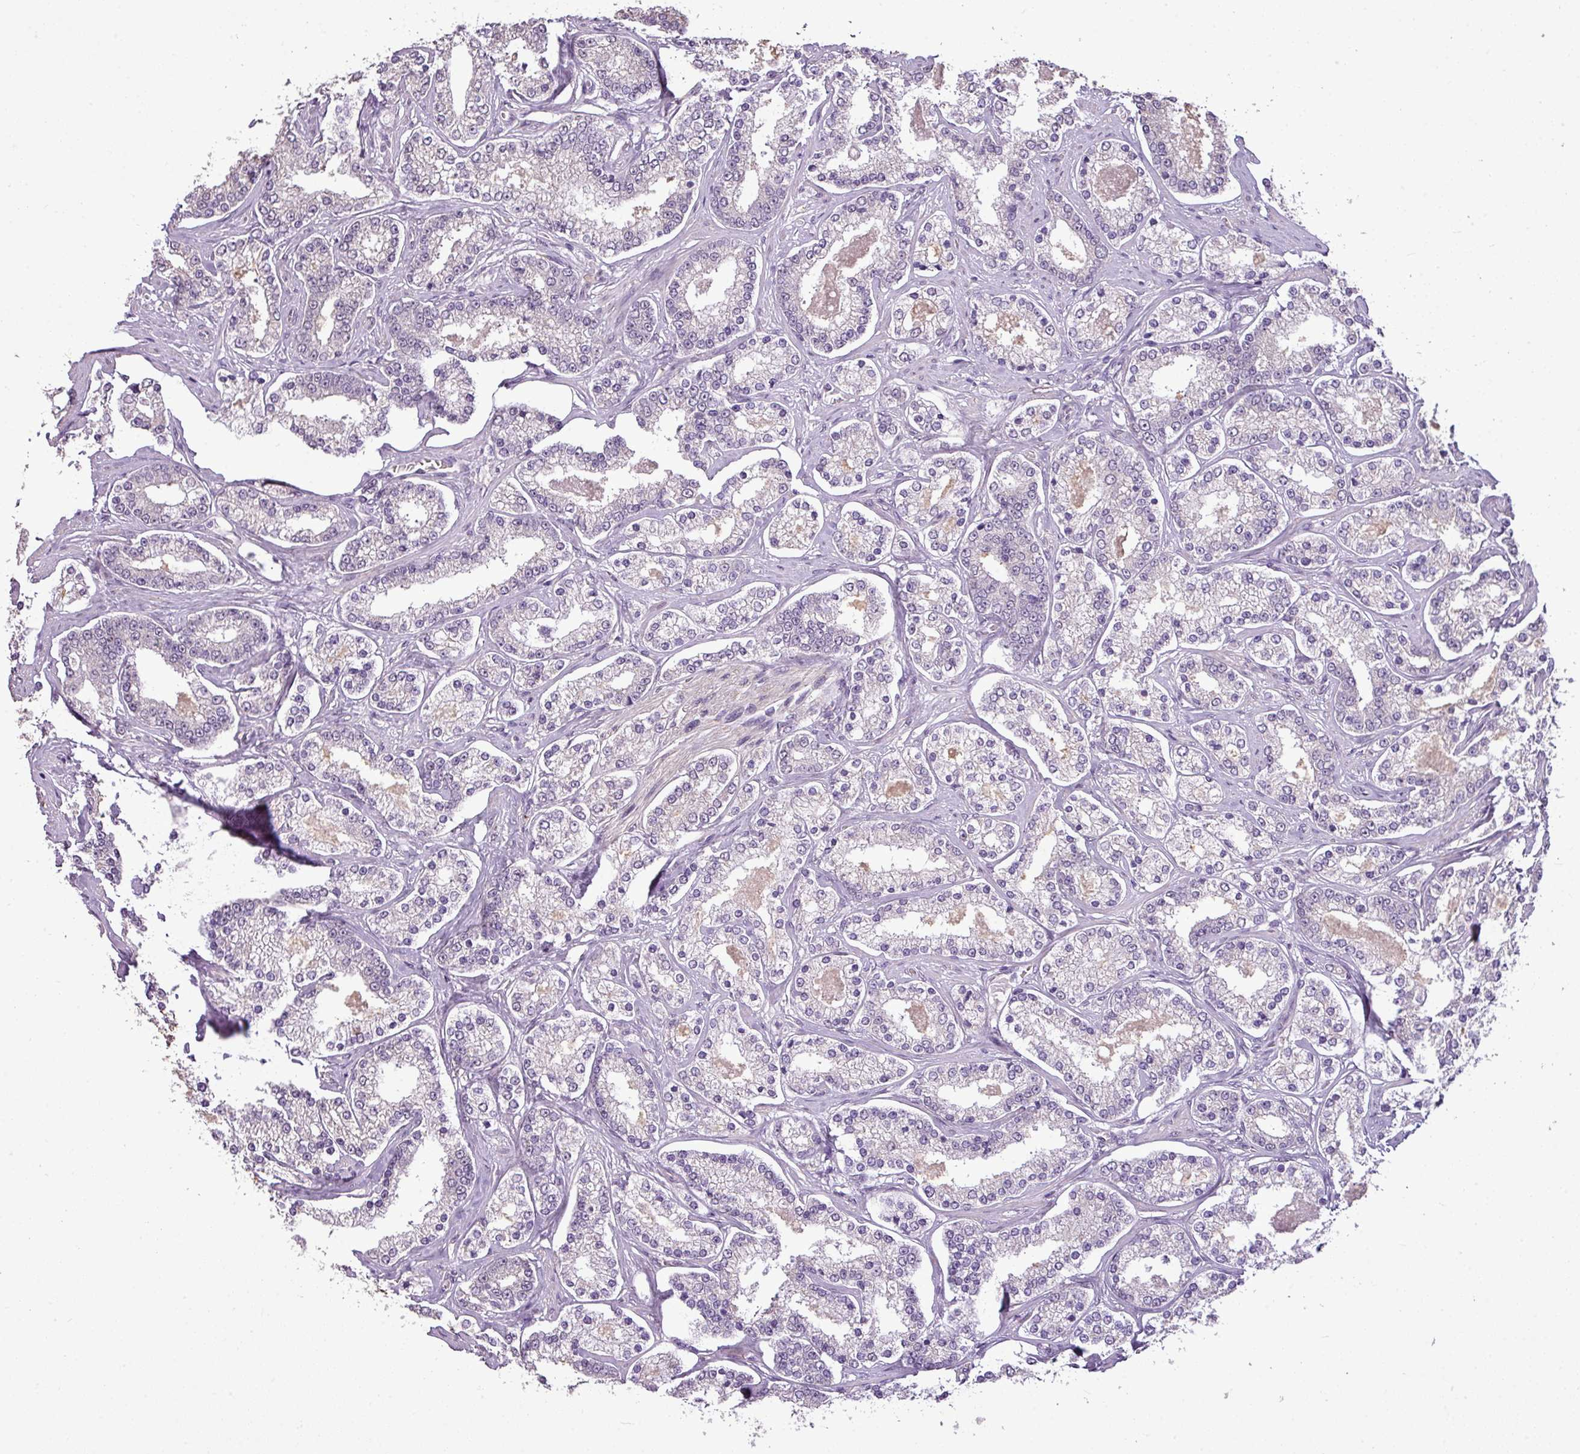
{"staining": {"intensity": "negative", "quantity": "none", "location": "none"}, "tissue": "prostate cancer", "cell_type": "Tumor cells", "image_type": "cancer", "snomed": [{"axis": "morphology", "description": "Normal tissue, NOS"}, {"axis": "morphology", "description": "Adenocarcinoma, High grade"}, {"axis": "topography", "description": "Prostate"}], "caption": "Immunohistochemical staining of prostate cancer (high-grade adenocarcinoma) demonstrates no significant positivity in tumor cells.", "gene": "ALDH2", "patient": {"sex": "male", "age": 83}}